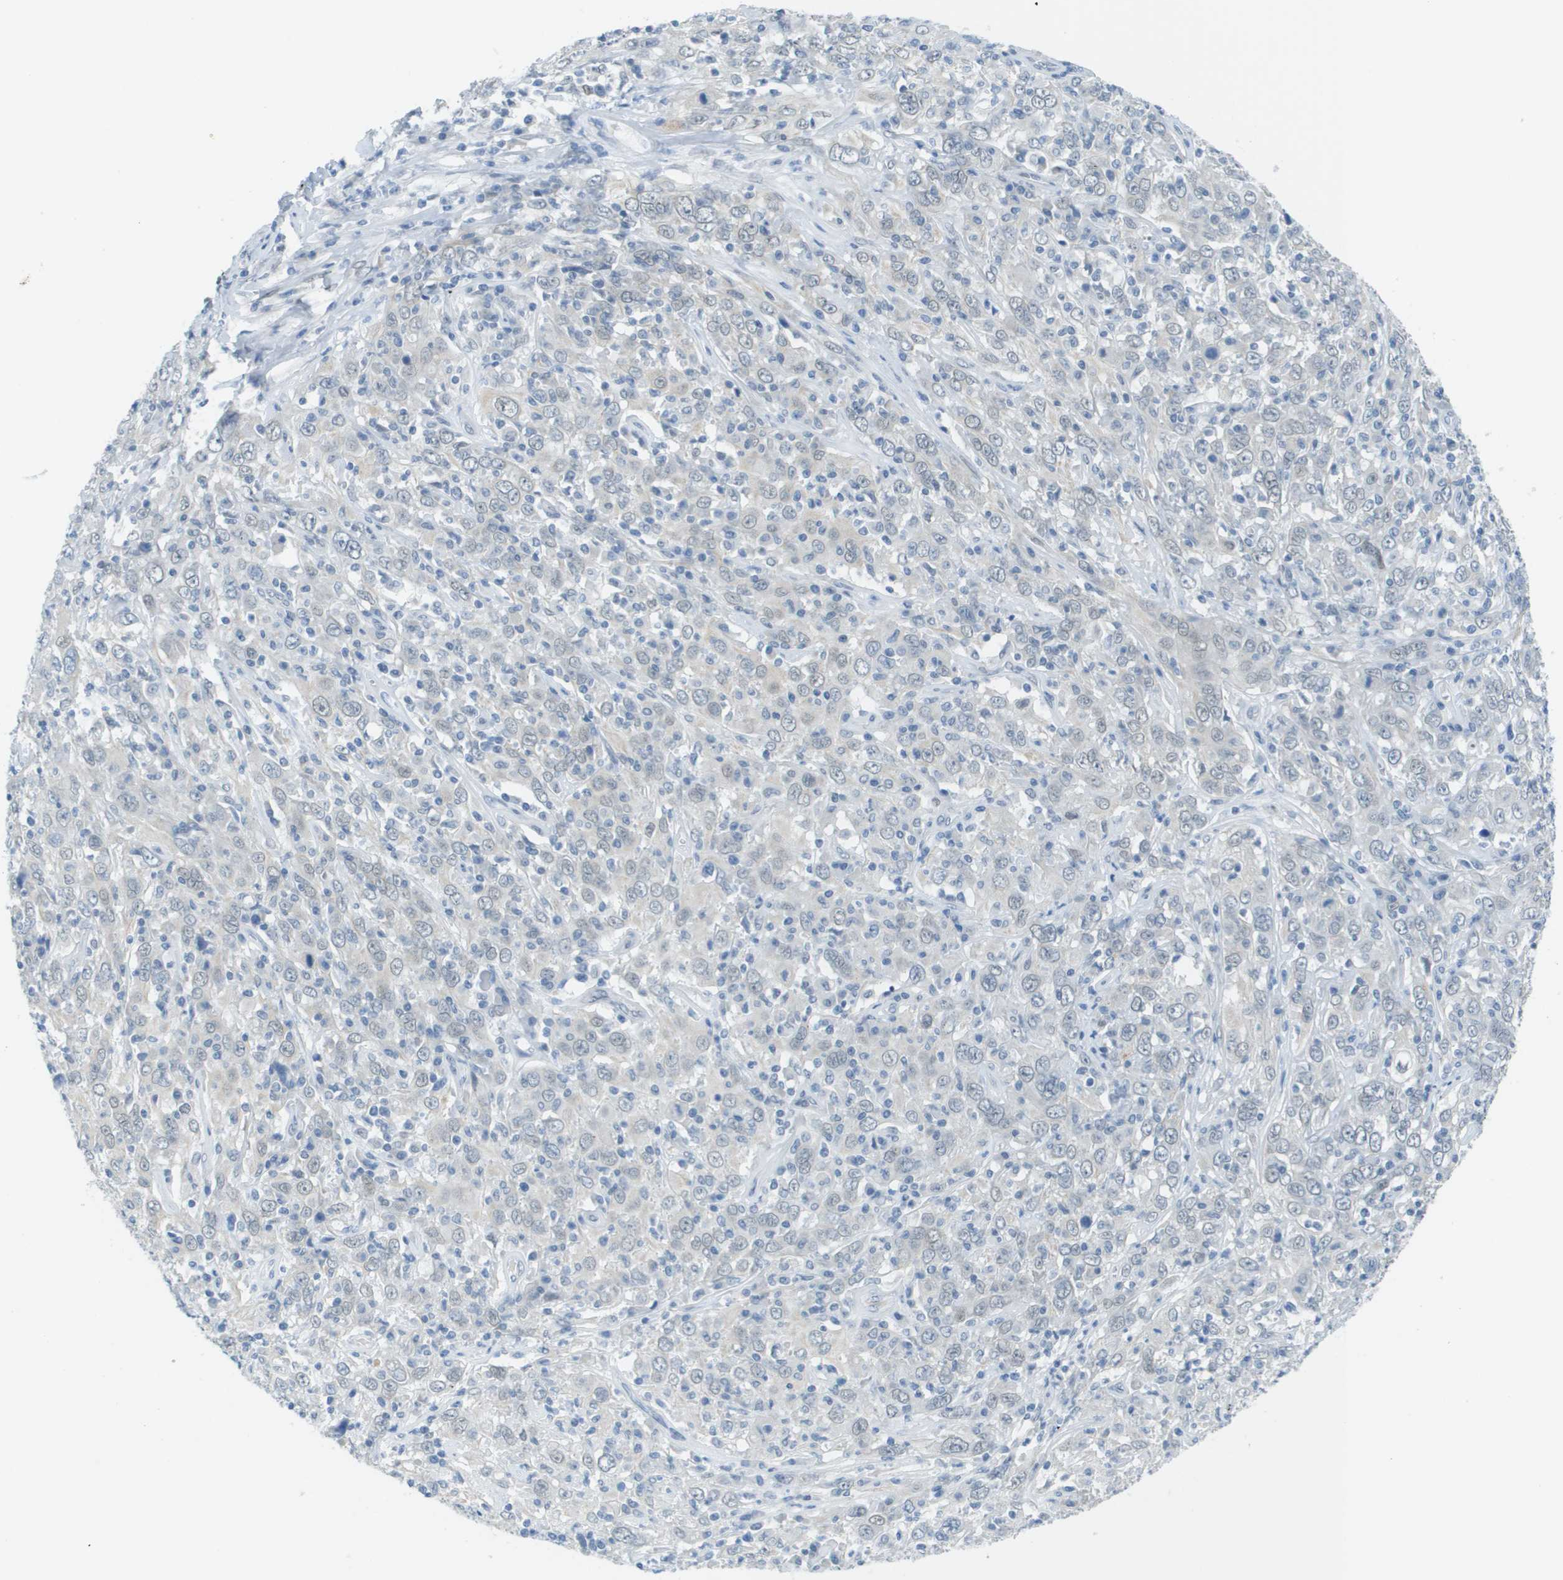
{"staining": {"intensity": "negative", "quantity": "none", "location": "none"}, "tissue": "cervical cancer", "cell_type": "Tumor cells", "image_type": "cancer", "snomed": [{"axis": "morphology", "description": "Squamous cell carcinoma, NOS"}, {"axis": "topography", "description": "Cervix"}], "caption": "The immunohistochemistry (IHC) histopathology image has no significant expression in tumor cells of squamous cell carcinoma (cervical) tissue.", "gene": "ARID1B", "patient": {"sex": "female", "age": 46}}